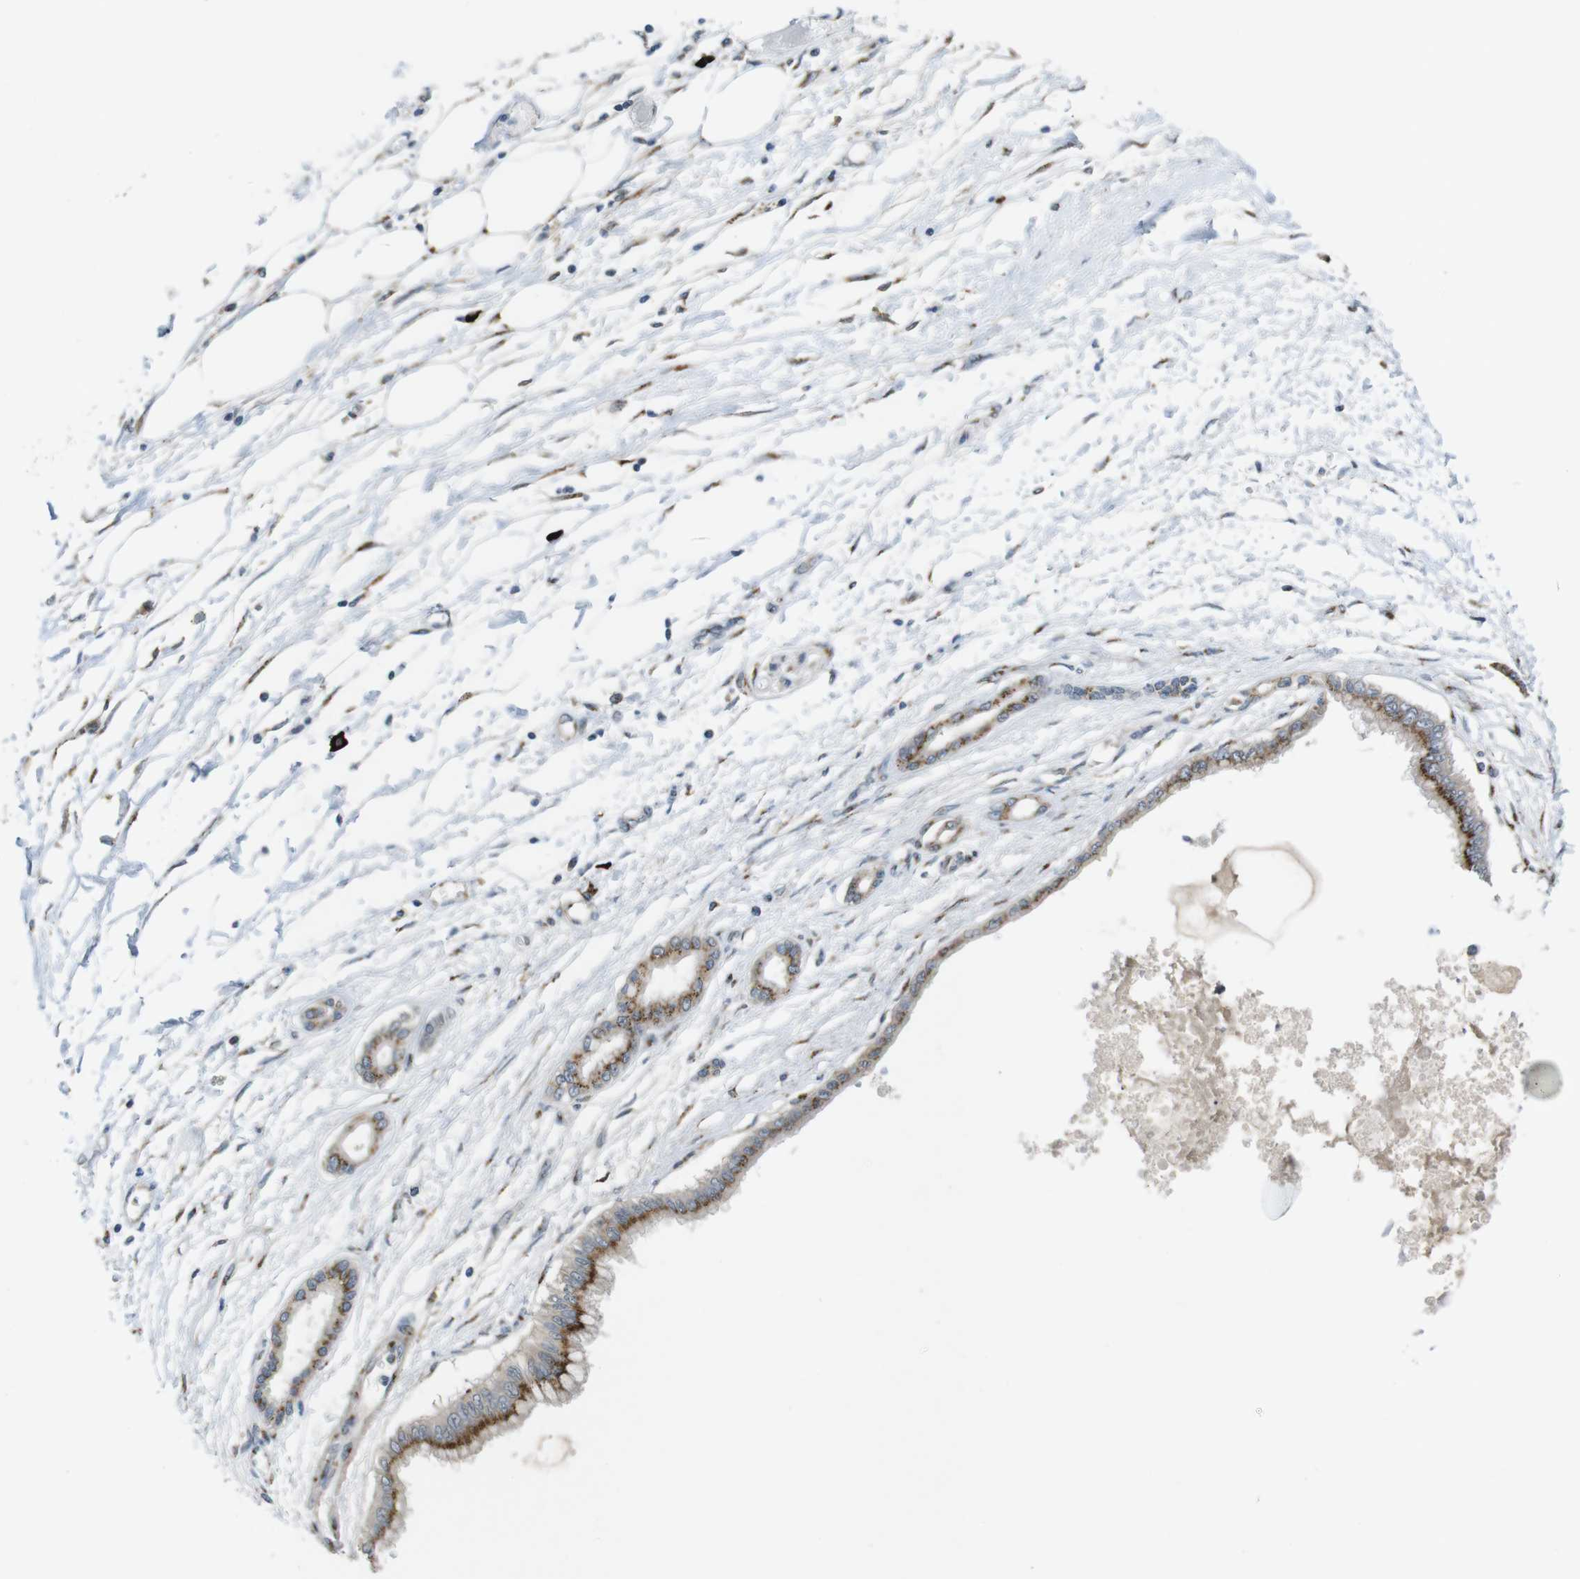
{"staining": {"intensity": "moderate", "quantity": ">75%", "location": "cytoplasmic/membranous"}, "tissue": "pancreatic cancer", "cell_type": "Tumor cells", "image_type": "cancer", "snomed": [{"axis": "morphology", "description": "Adenocarcinoma, NOS"}, {"axis": "topography", "description": "Pancreas"}], "caption": "Pancreatic cancer stained for a protein (brown) demonstrates moderate cytoplasmic/membranous positive positivity in about >75% of tumor cells.", "gene": "ZFPL1", "patient": {"sex": "male", "age": 56}}